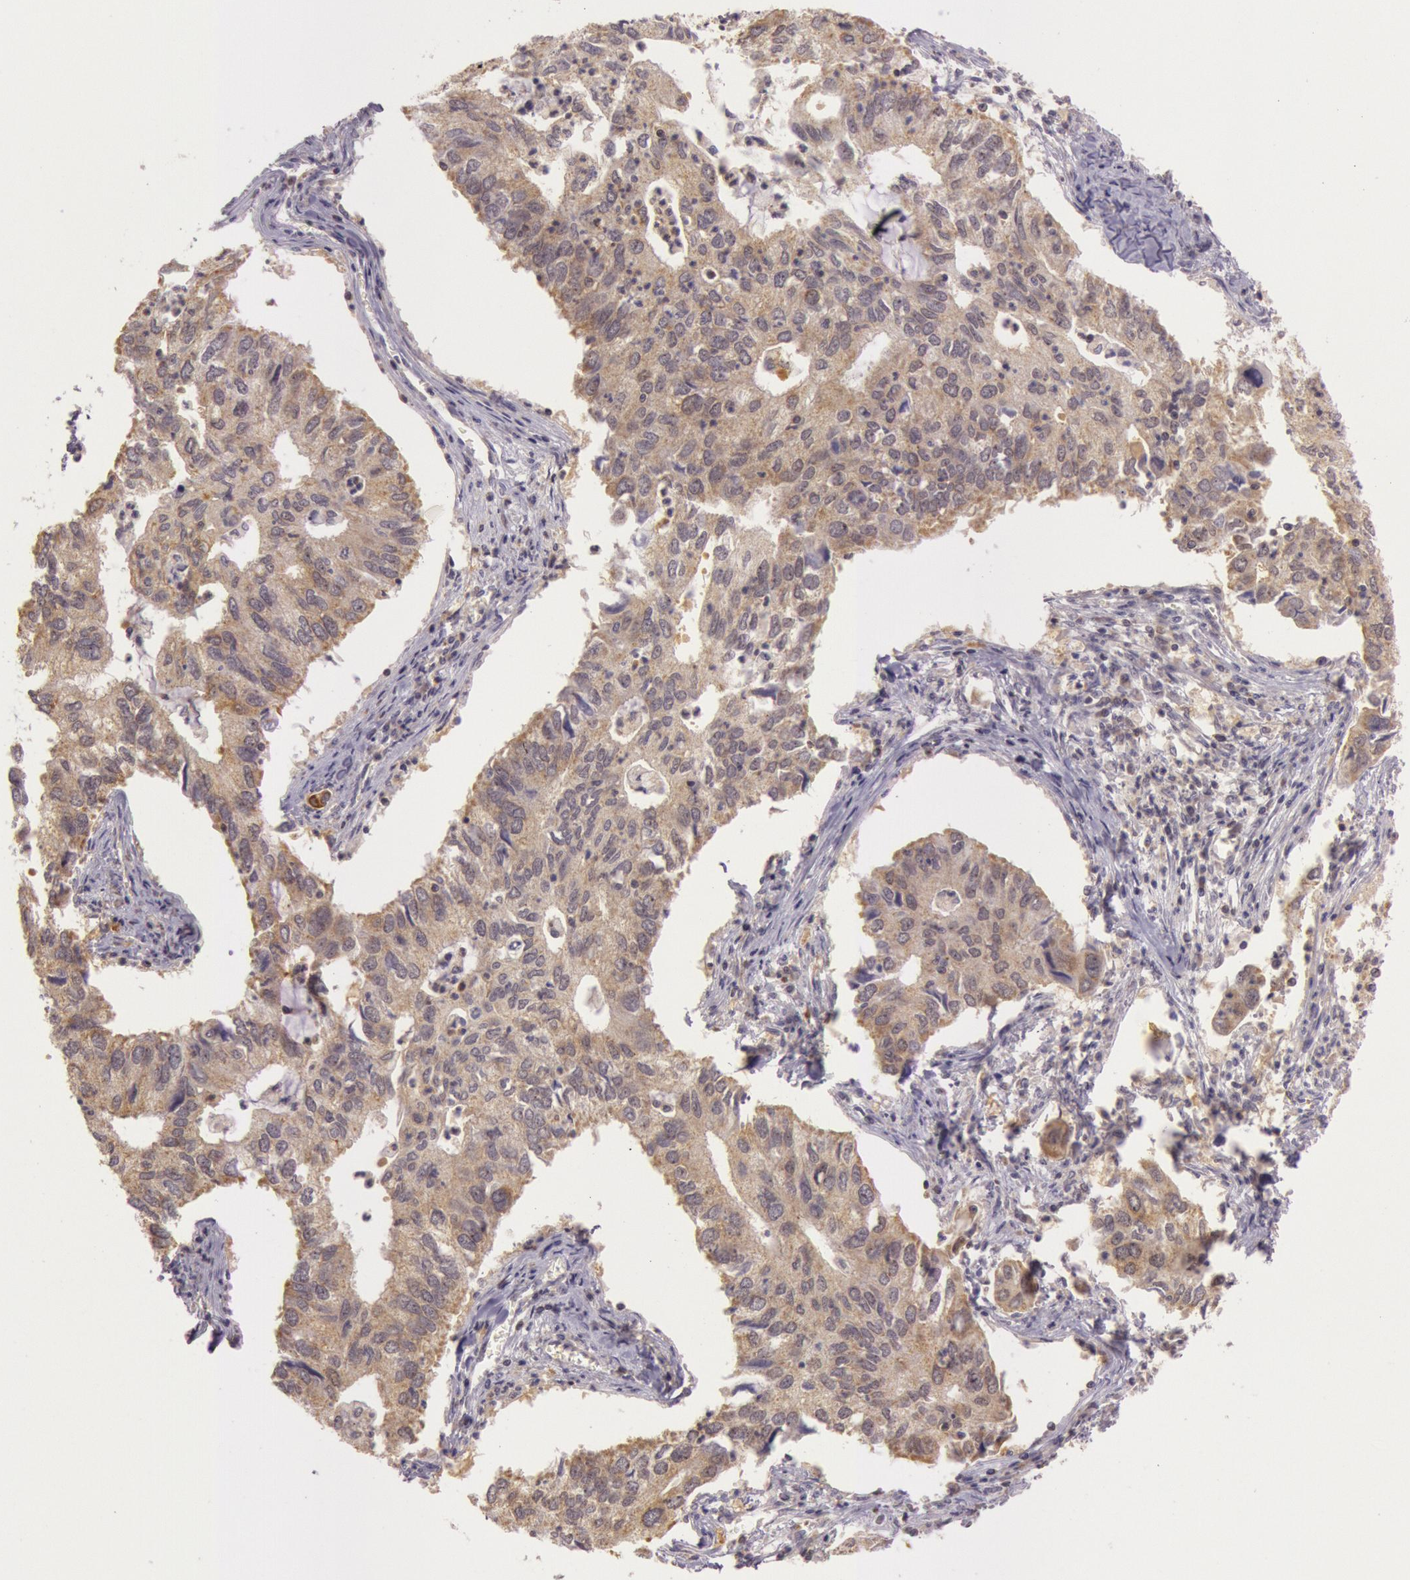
{"staining": {"intensity": "moderate", "quantity": ">75%", "location": "cytoplasmic/membranous"}, "tissue": "lung cancer", "cell_type": "Tumor cells", "image_type": "cancer", "snomed": [{"axis": "morphology", "description": "Adenocarcinoma, NOS"}, {"axis": "topography", "description": "Lung"}], "caption": "A high-resolution photomicrograph shows immunohistochemistry (IHC) staining of lung adenocarcinoma, which reveals moderate cytoplasmic/membranous positivity in approximately >75% of tumor cells.", "gene": "CDK16", "patient": {"sex": "male", "age": 48}}